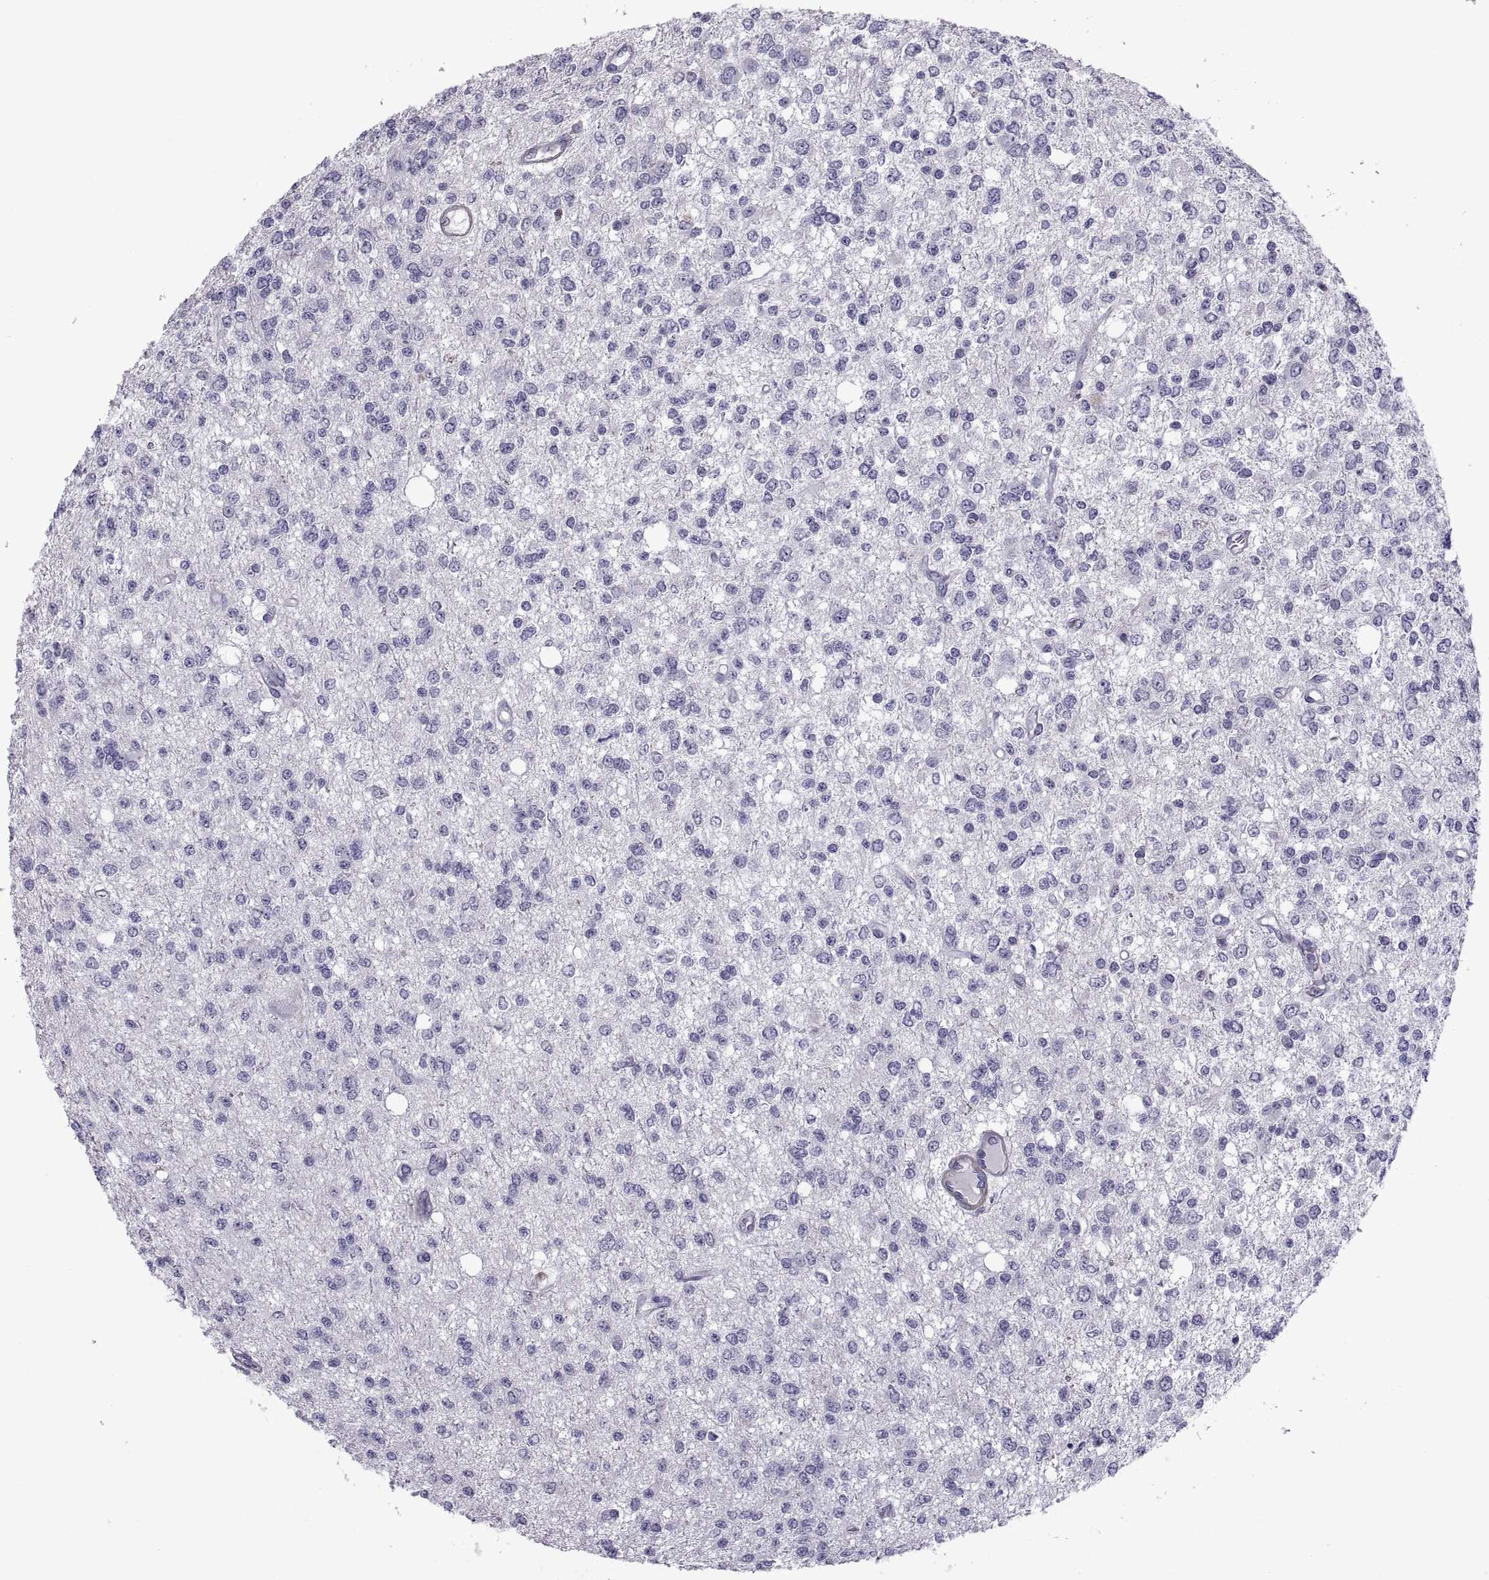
{"staining": {"intensity": "negative", "quantity": "none", "location": "none"}, "tissue": "glioma", "cell_type": "Tumor cells", "image_type": "cancer", "snomed": [{"axis": "morphology", "description": "Glioma, malignant, Low grade"}, {"axis": "topography", "description": "Brain"}], "caption": "Glioma was stained to show a protein in brown. There is no significant staining in tumor cells.", "gene": "MAGEB1", "patient": {"sex": "male", "age": 67}}